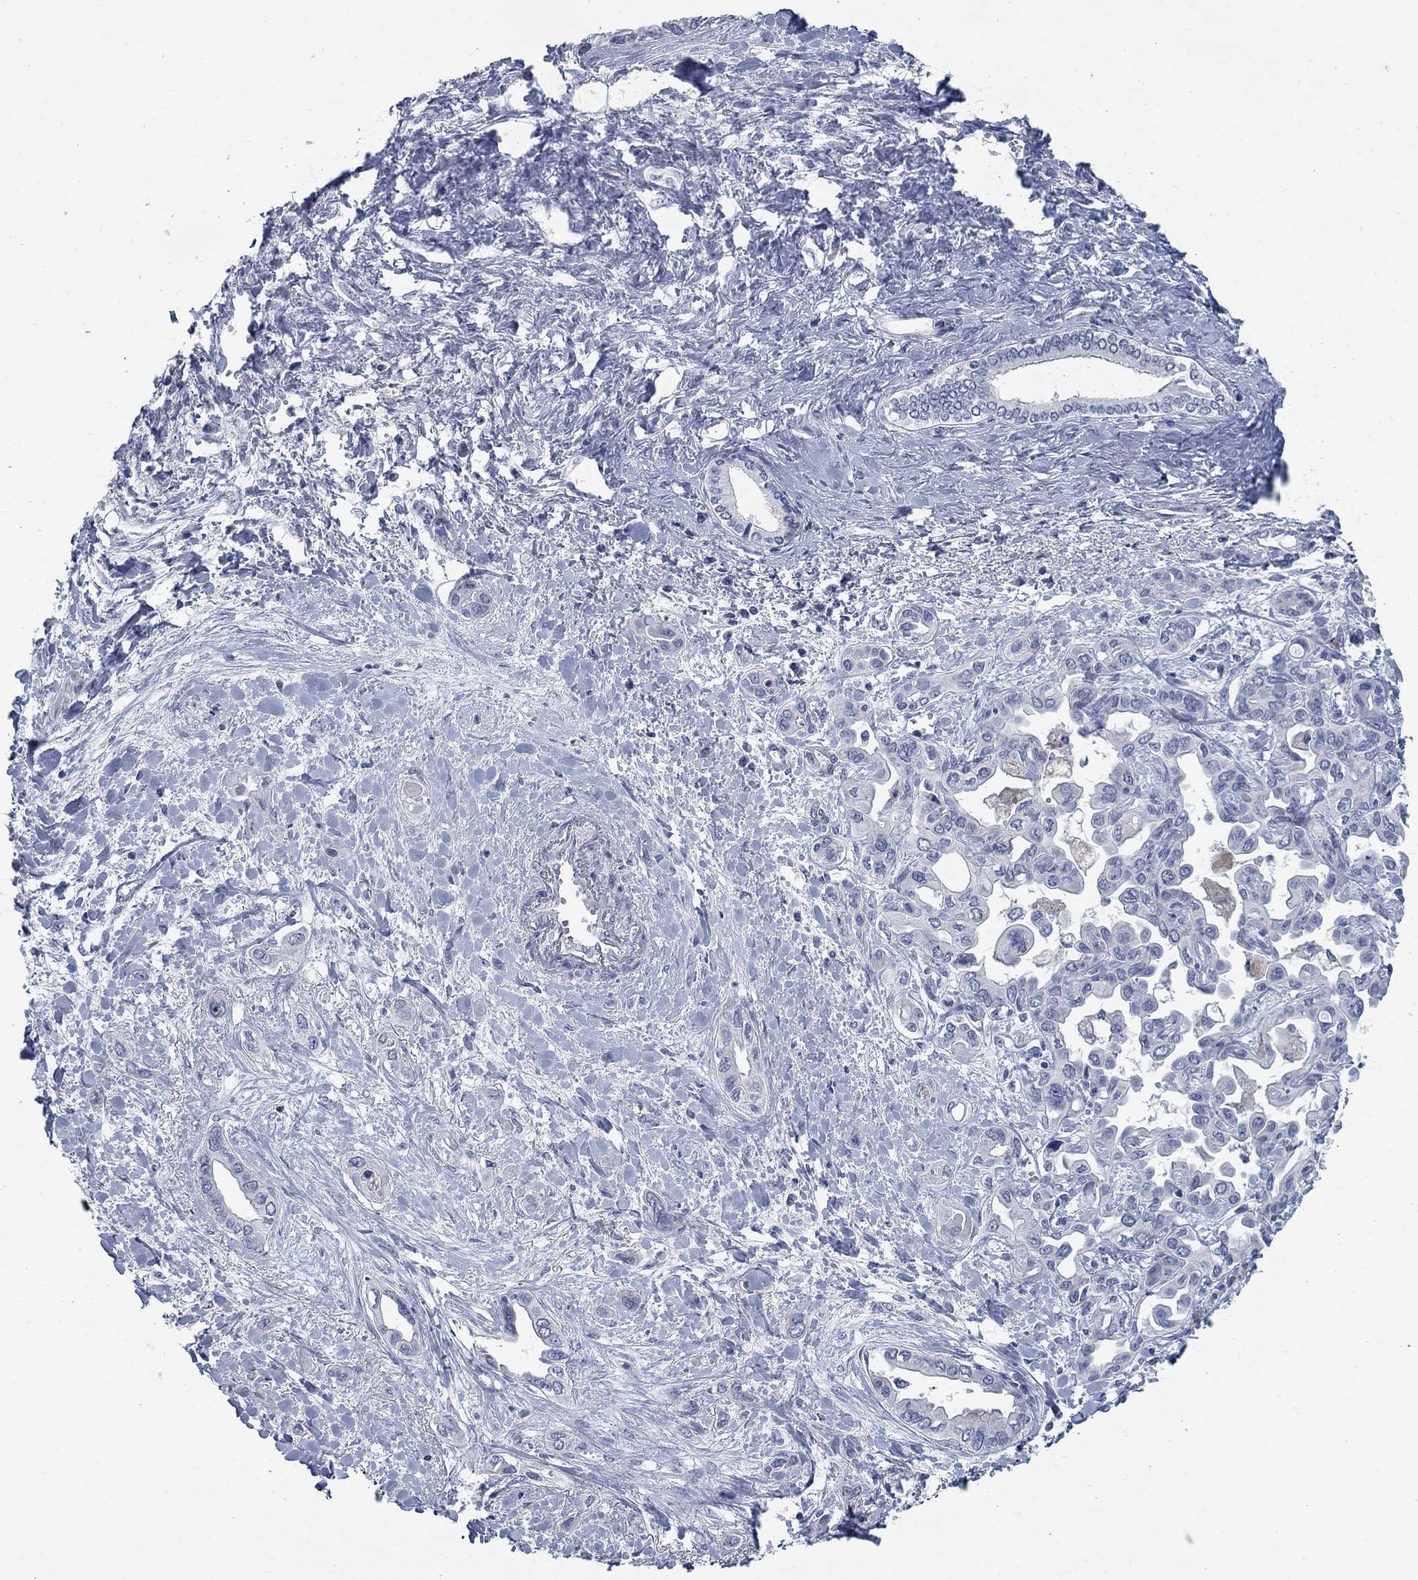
{"staining": {"intensity": "negative", "quantity": "none", "location": "none"}, "tissue": "liver cancer", "cell_type": "Tumor cells", "image_type": "cancer", "snomed": [{"axis": "morphology", "description": "Cholangiocarcinoma"}, {"axis": "topography", "description": "Liver"}], "caption": "Protein analysis of liver cholangiocarcinoma demonstrates no significant expression in tumor cells. (DAB immunohistochemistry visualized using brightfield microscopy, high magnification).", "gene": "DNER", "patient": {"sex": "female", "age": 64}}